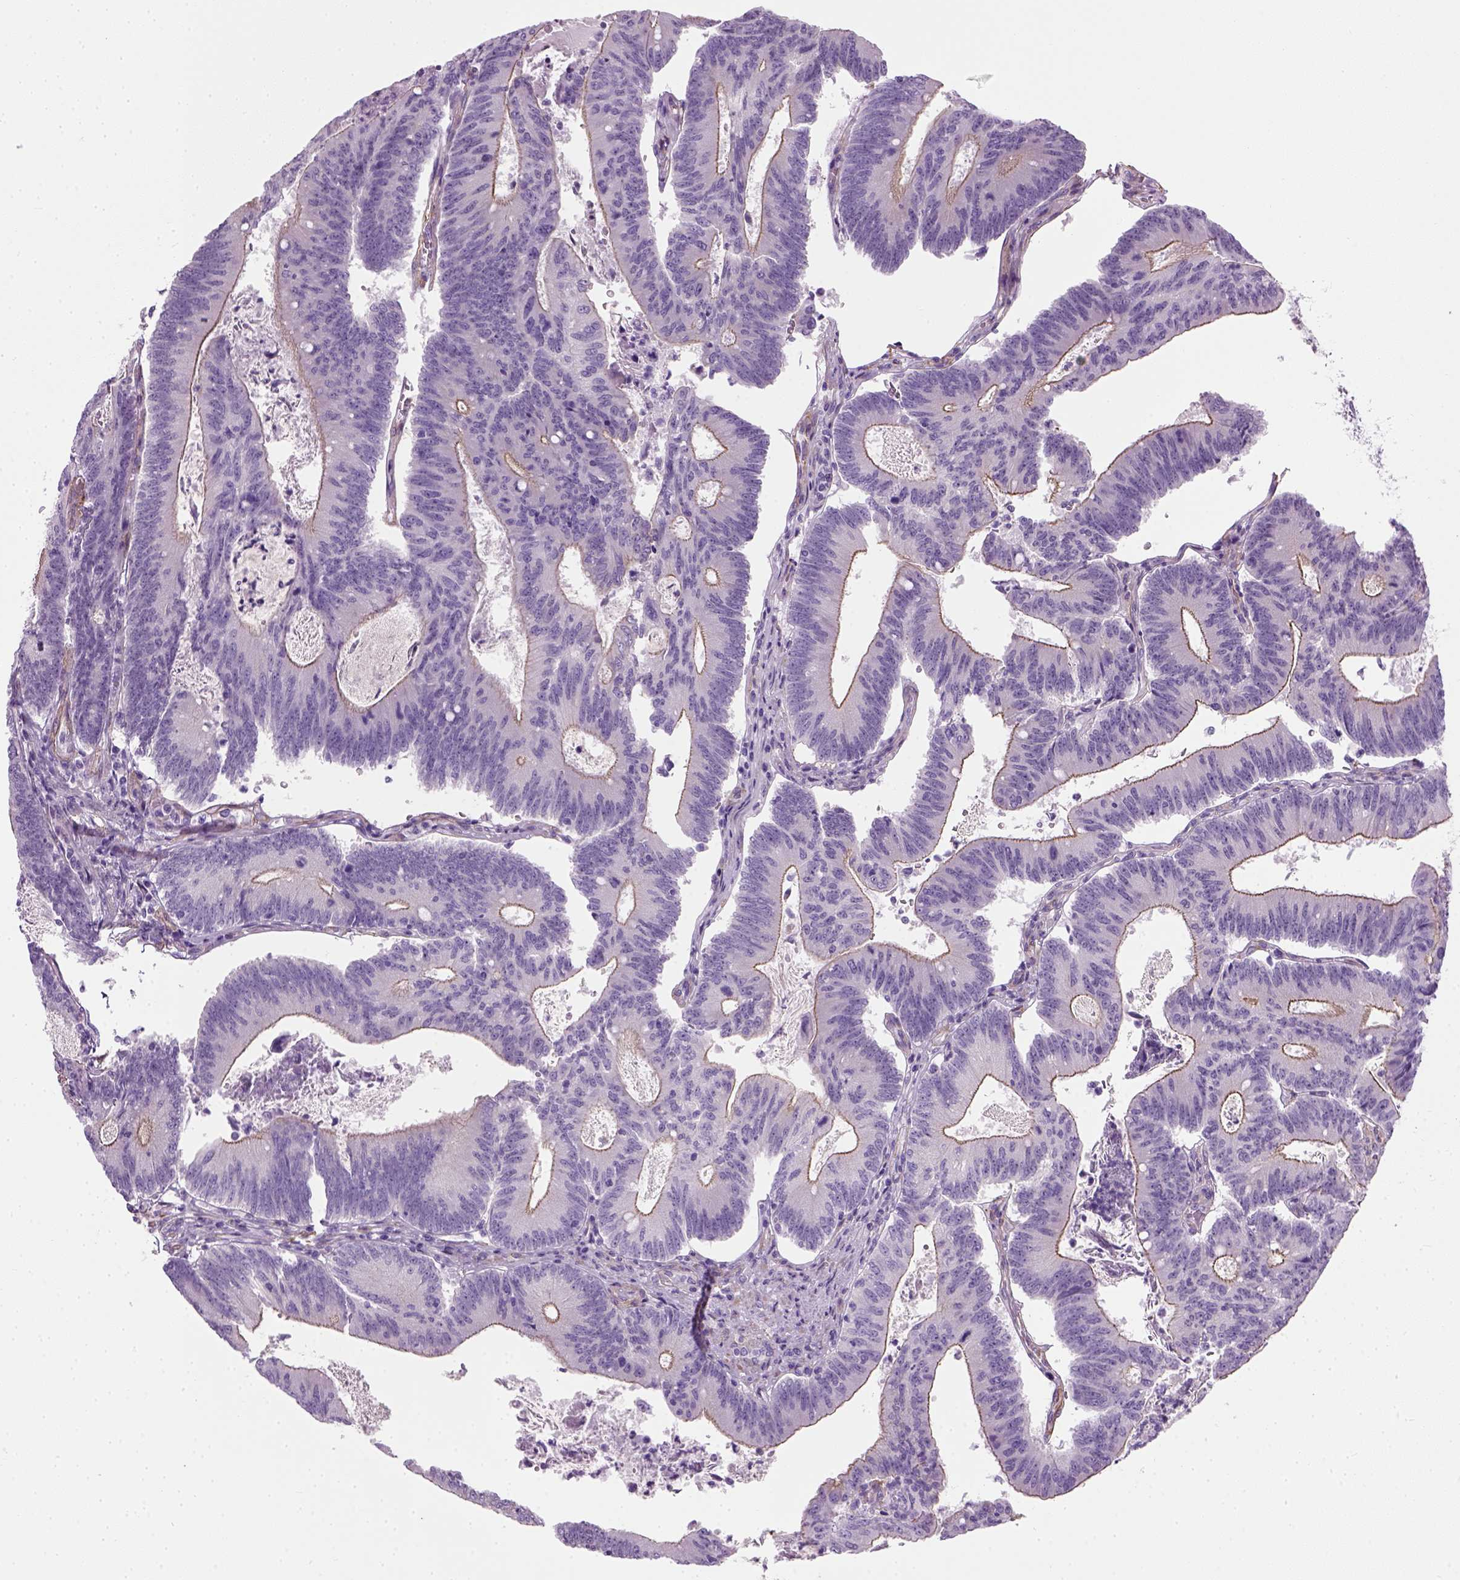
{"staining": {"intensity": "weak", "quantity": "25%-75%", "location": "cytoplasmic/membranous"}, "tissue": "colorectal cancer", "cell_type": "Tumor cells", "image_type": "cancer", "snomed": [{"axis": "morphology", "description": "Adenocarcinoma, NOS"}, {"axis": "topography", "description": "Colon"}], "caption": "Weak cytoplasmic/membranous positivity for a protein is identified in about 25%-75% of tumor cells of colorectal adenocarcinoma using IHC.", "gene": "FAM161A", "patient": {"sex": "female", "age": 70}}